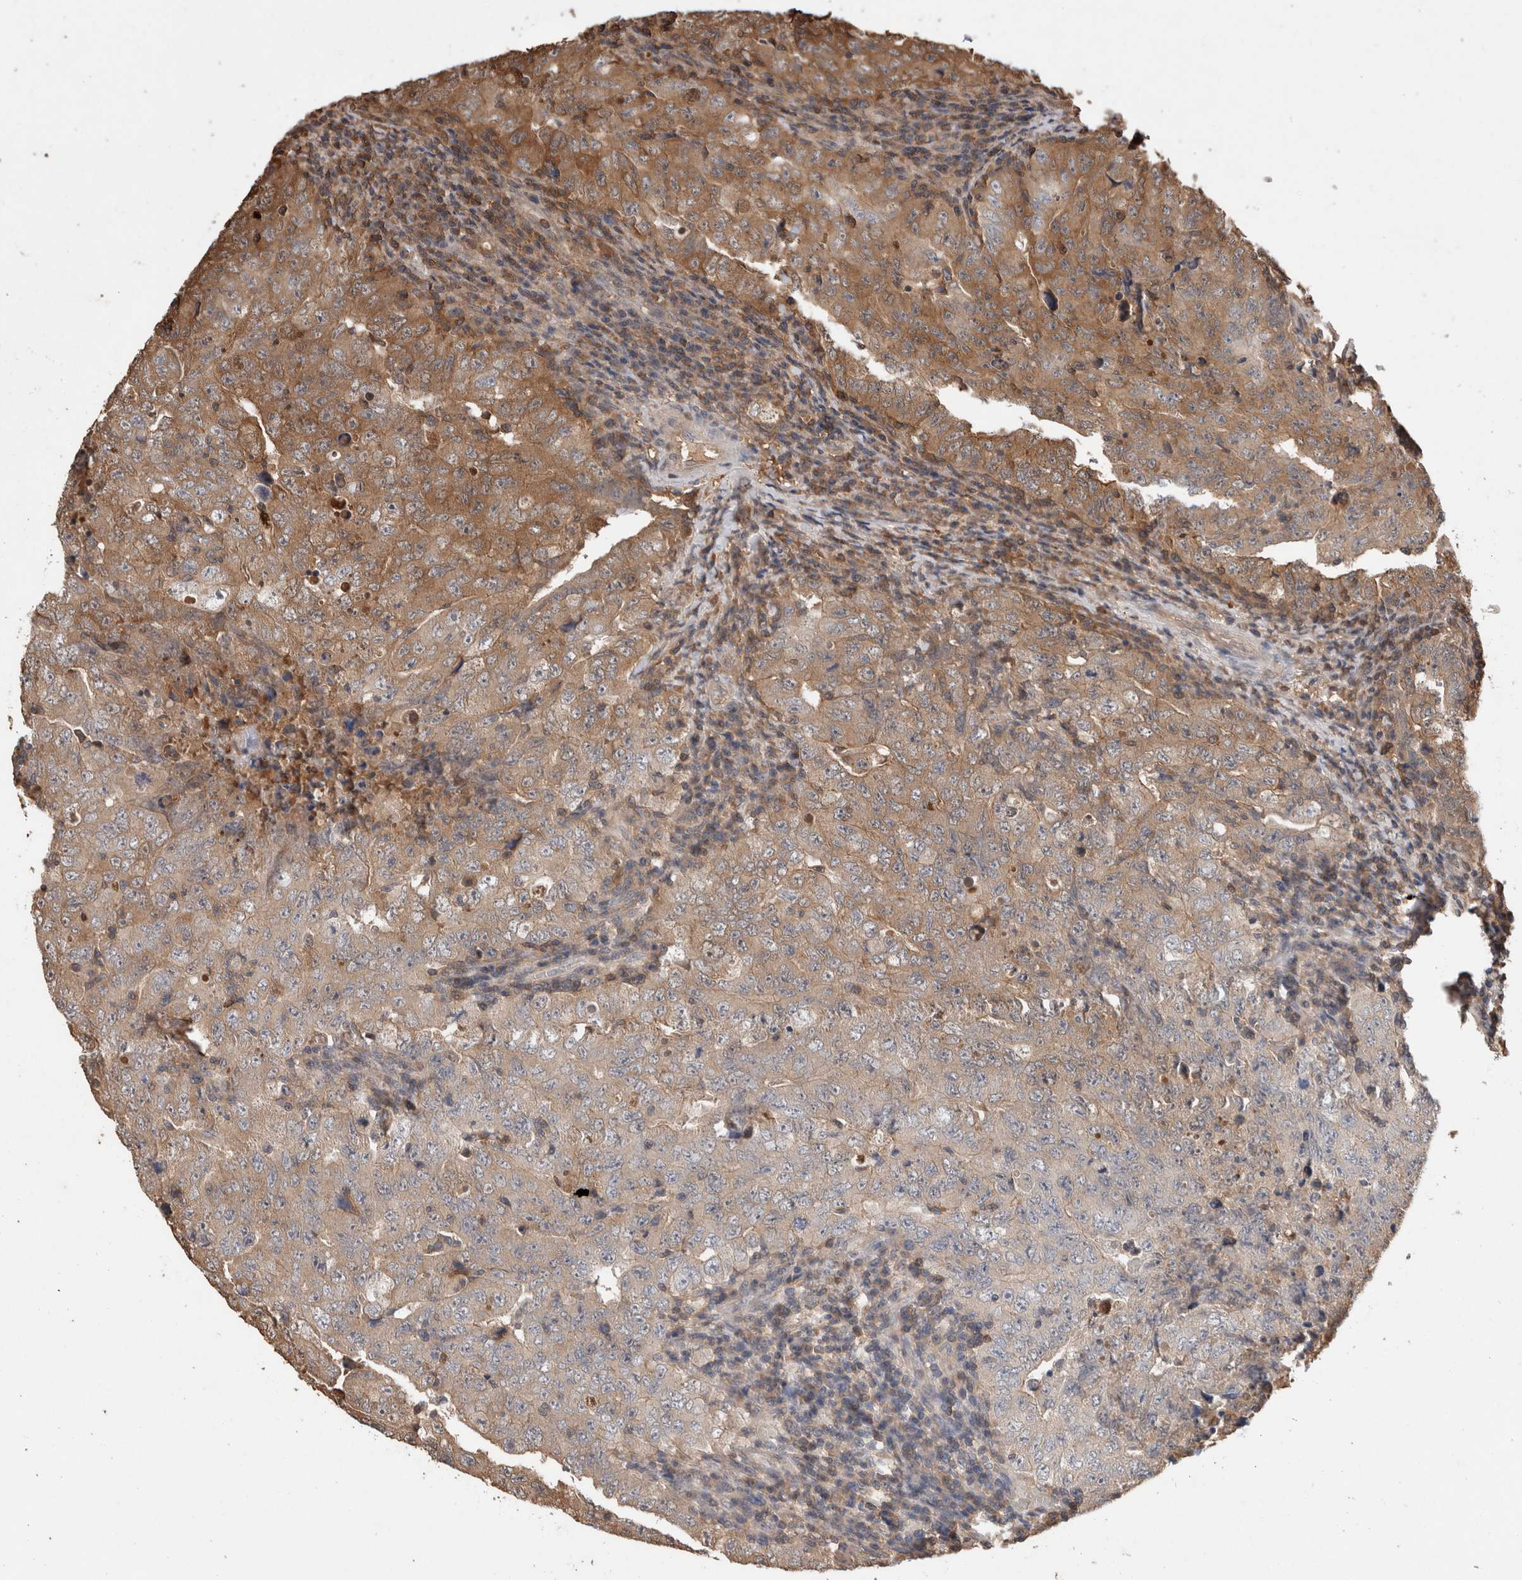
{"staining": {"intensity": "moderate", "quantity": "25%-75%", "location": "cytoplasmic/membranous"}, "tissue": "testis cancer", "cell_type": "Tumor cells", "image_type": "cancer", "snomed": [{"axis": "morphology", "description": "Carcinoma, Embryonal, NOS"}, {"axis": "topography", "description": "Testis"}], "caption": "Testis cancer (embryonal carcinoma) was stained to show a protein in brown. There is medium levels of moderate cytoplasmic/membranous positivity in approximately 25%-75% of tumor cells.", "gene": "TRIM5", "patient": {"sex": "male", "age": 26}}